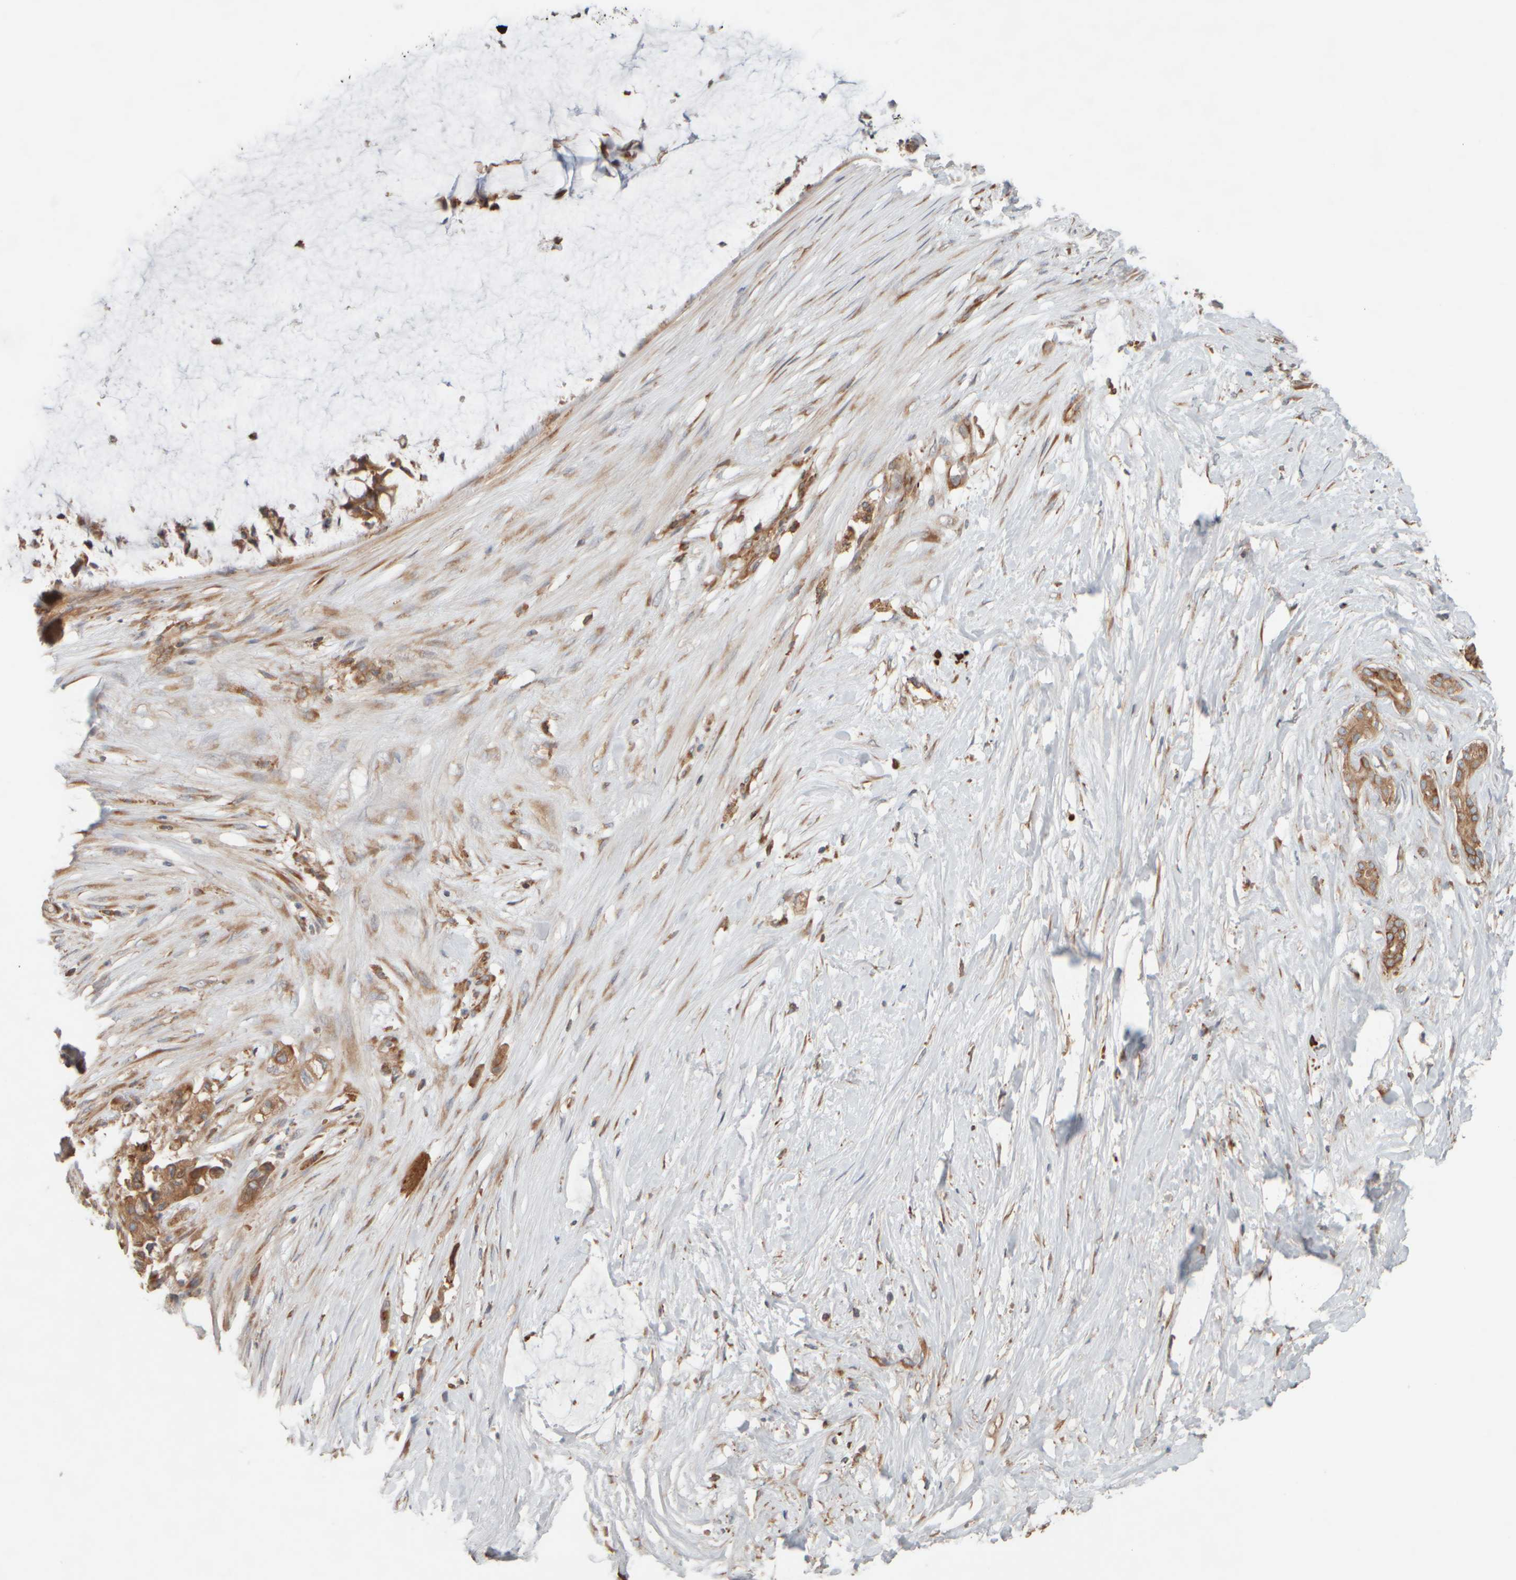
{"staining": {"intensity": "moderate", "quantity": ">75%", "location": "cytoplasmic/membranous"}, "tissue": "pancreatic cancer", "cell_type": "Tumor cells", "image_type": "cancer", "snomed": [{"axis": "morphology", "description": "Adenocarcinoma, NOS"}, {"axis": "topography", "description": "Pancreas"}], "caption": "Immunohistochemistry (IHC) histopathology image of human pancreatic cancer (adenocarcinoma) stained for a protein (brown), which shows medium levels of moderate cytoplasmic/membranous staining in about >75% of tumor cells.", "gene": "EIF2B3", "patient": {"sex": "male", "age": 41}}